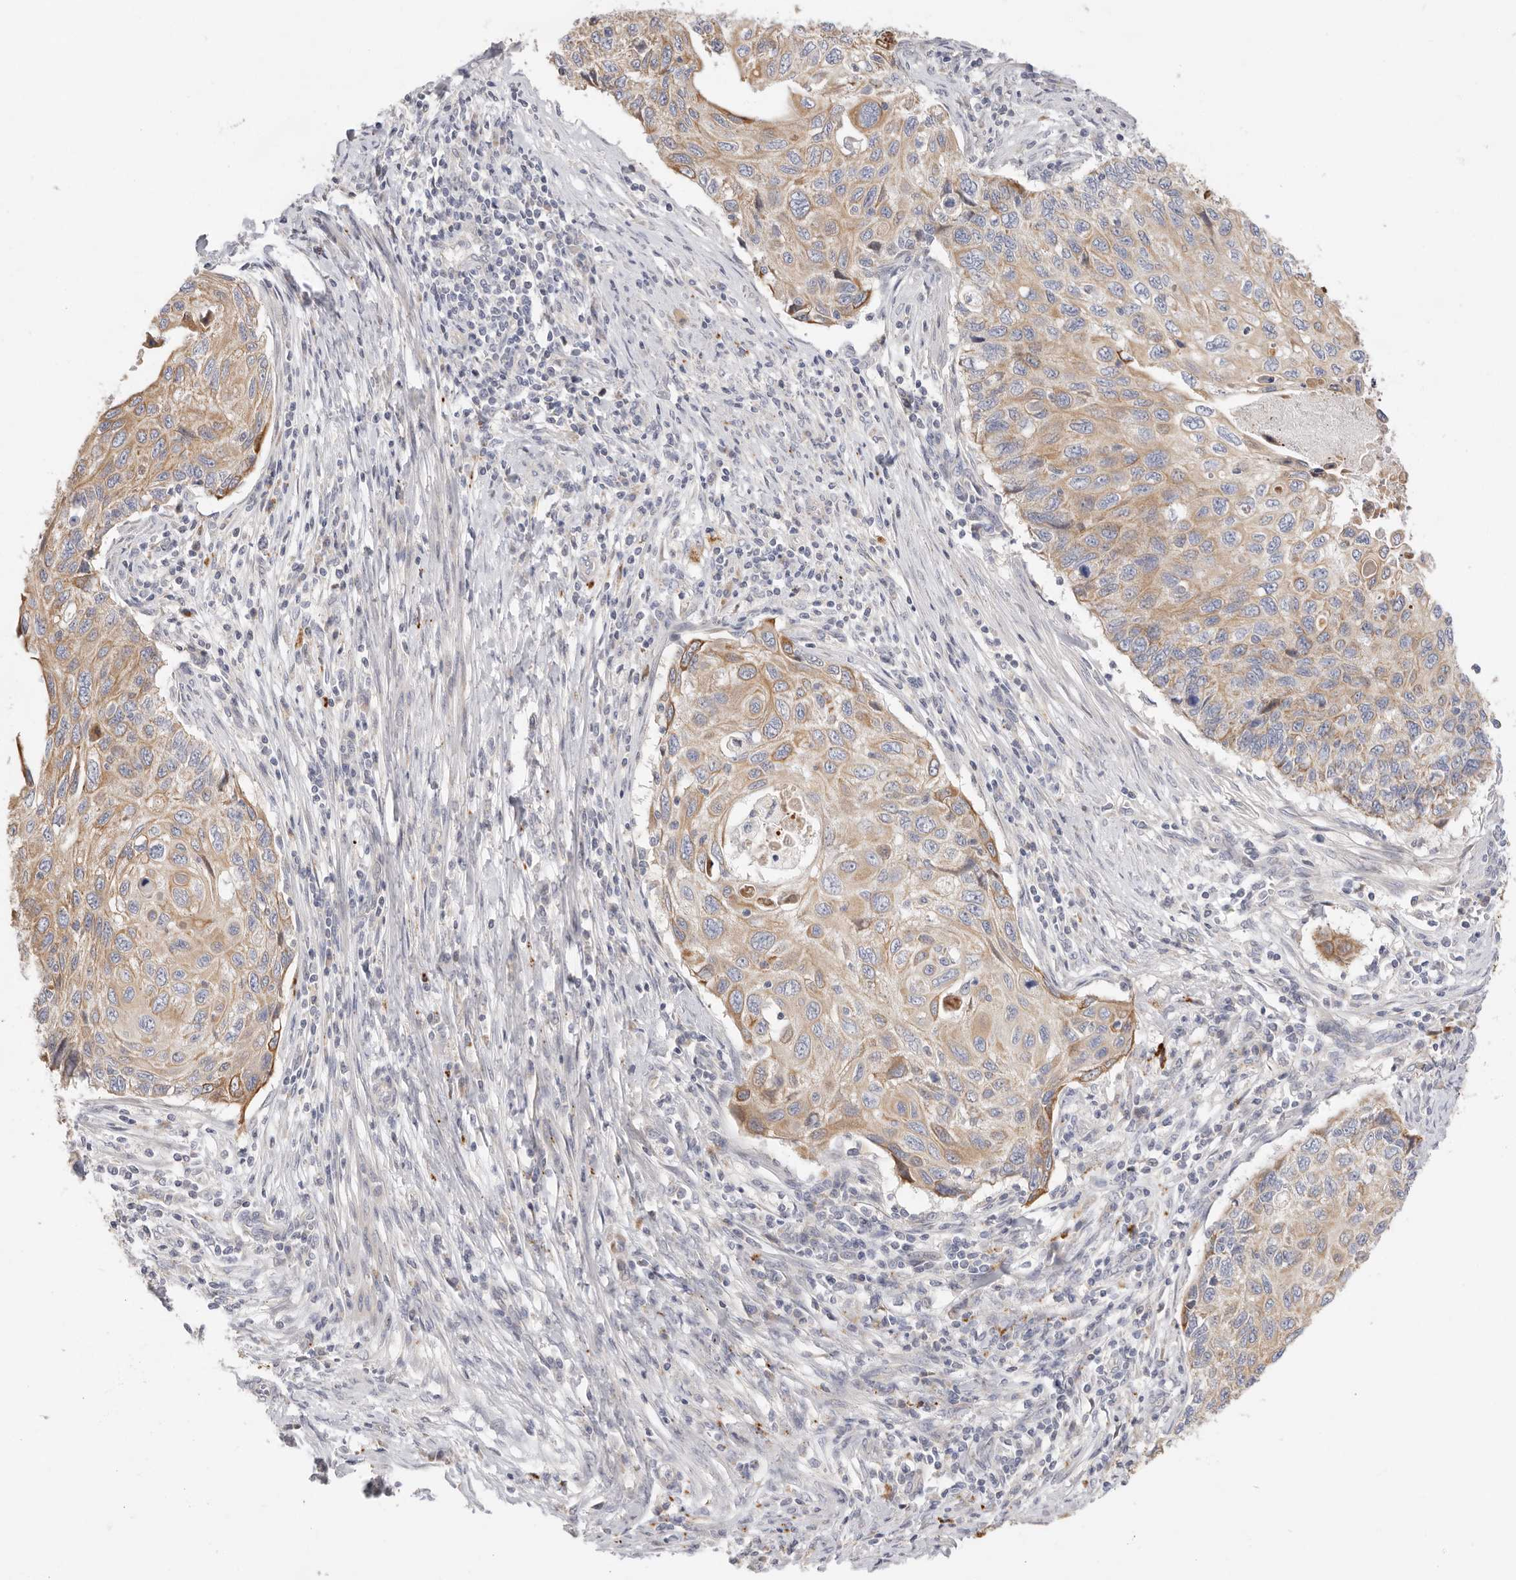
{"staining": {"intensity": "moderate", "quantity": ">75%", "location": "cytoplasmic/membranous"}, "tissue": "cervical cancer", "cell_type": "Tumor cells", "image_type": "cancer", "snomed": [{"axis": "morphology", "description": "Squamous cell carcinoma, NOS"}, {"axis": "topography", "description": "Cervix"}], "caption": "DAB (3,3'-diaminobenzidine) immunohistochemical staining of human squamous cell carcinoma (cervical) demonstrates moderate cytoplasmic/membranous protein expression in approximately >75% of tumor cells.", "gene": "USH1C", "patient": {"sex": "female", "age": 70}}